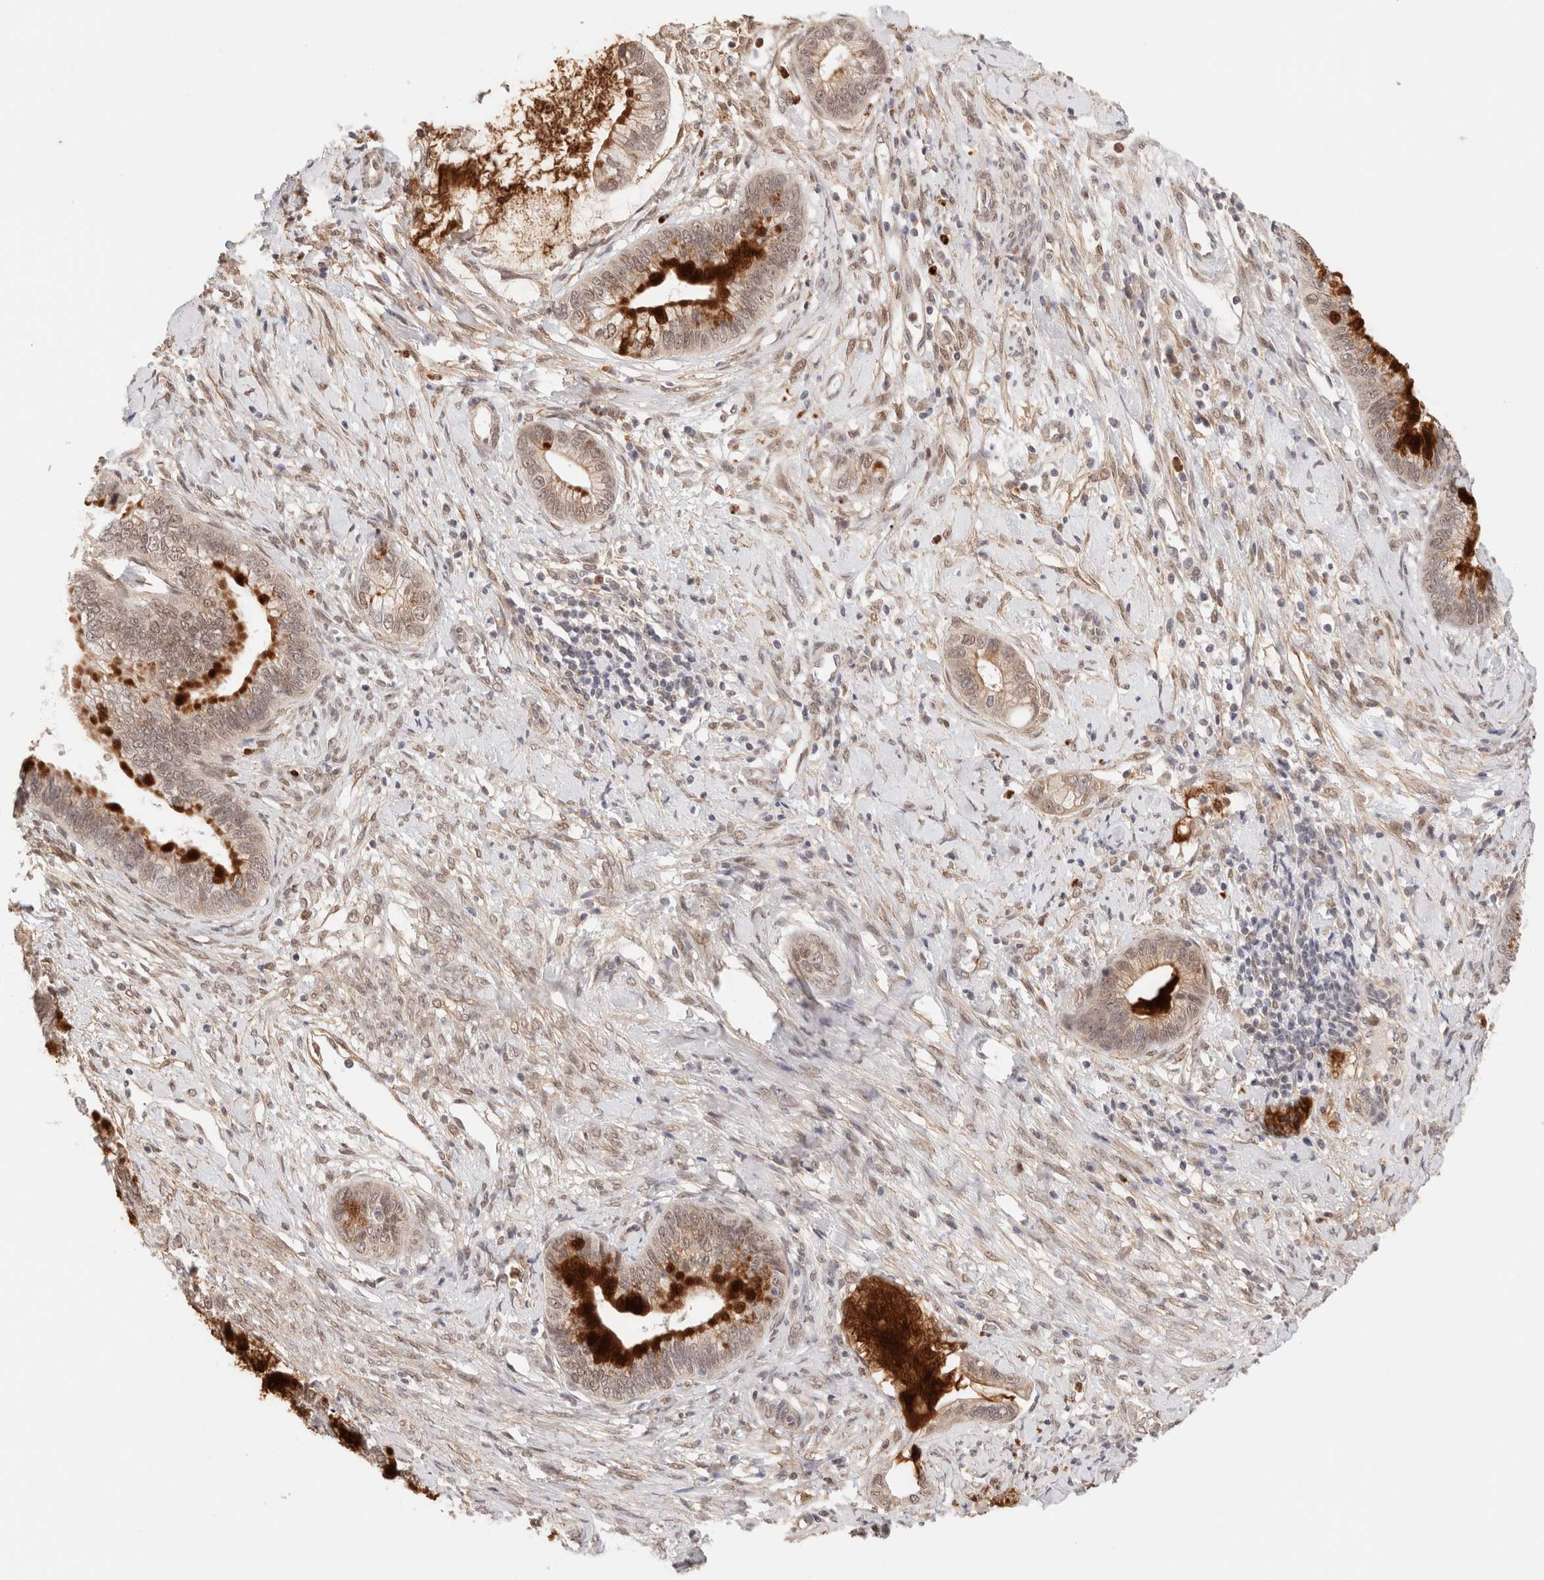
{"staining": {"intensity": "strong", "quantity": "25%-75%", "location": "cytoplasmic/membranous,nuclear"}, "tissue": "cervical cancer", "cell_type": "Tumor cells", "image_type": "cancer", "snomed": [{"axis": "morphology", "description": "Adenocarcinoma, NOS"}, {"axis": "topography", "description": "Cervix"}], "caption": "Immunohistochemistry (DAB (3,3'-diaminobenzidine)) staining of human cervical adenocarcinoma exhibits strong cytoplasmic/membranous and nuclear protein positivity in about 25%-75% of tumor cells. Nuclei are stained in blue.", "gene": "BRPF3", "patient": {"sex": "female", "age": 44}}